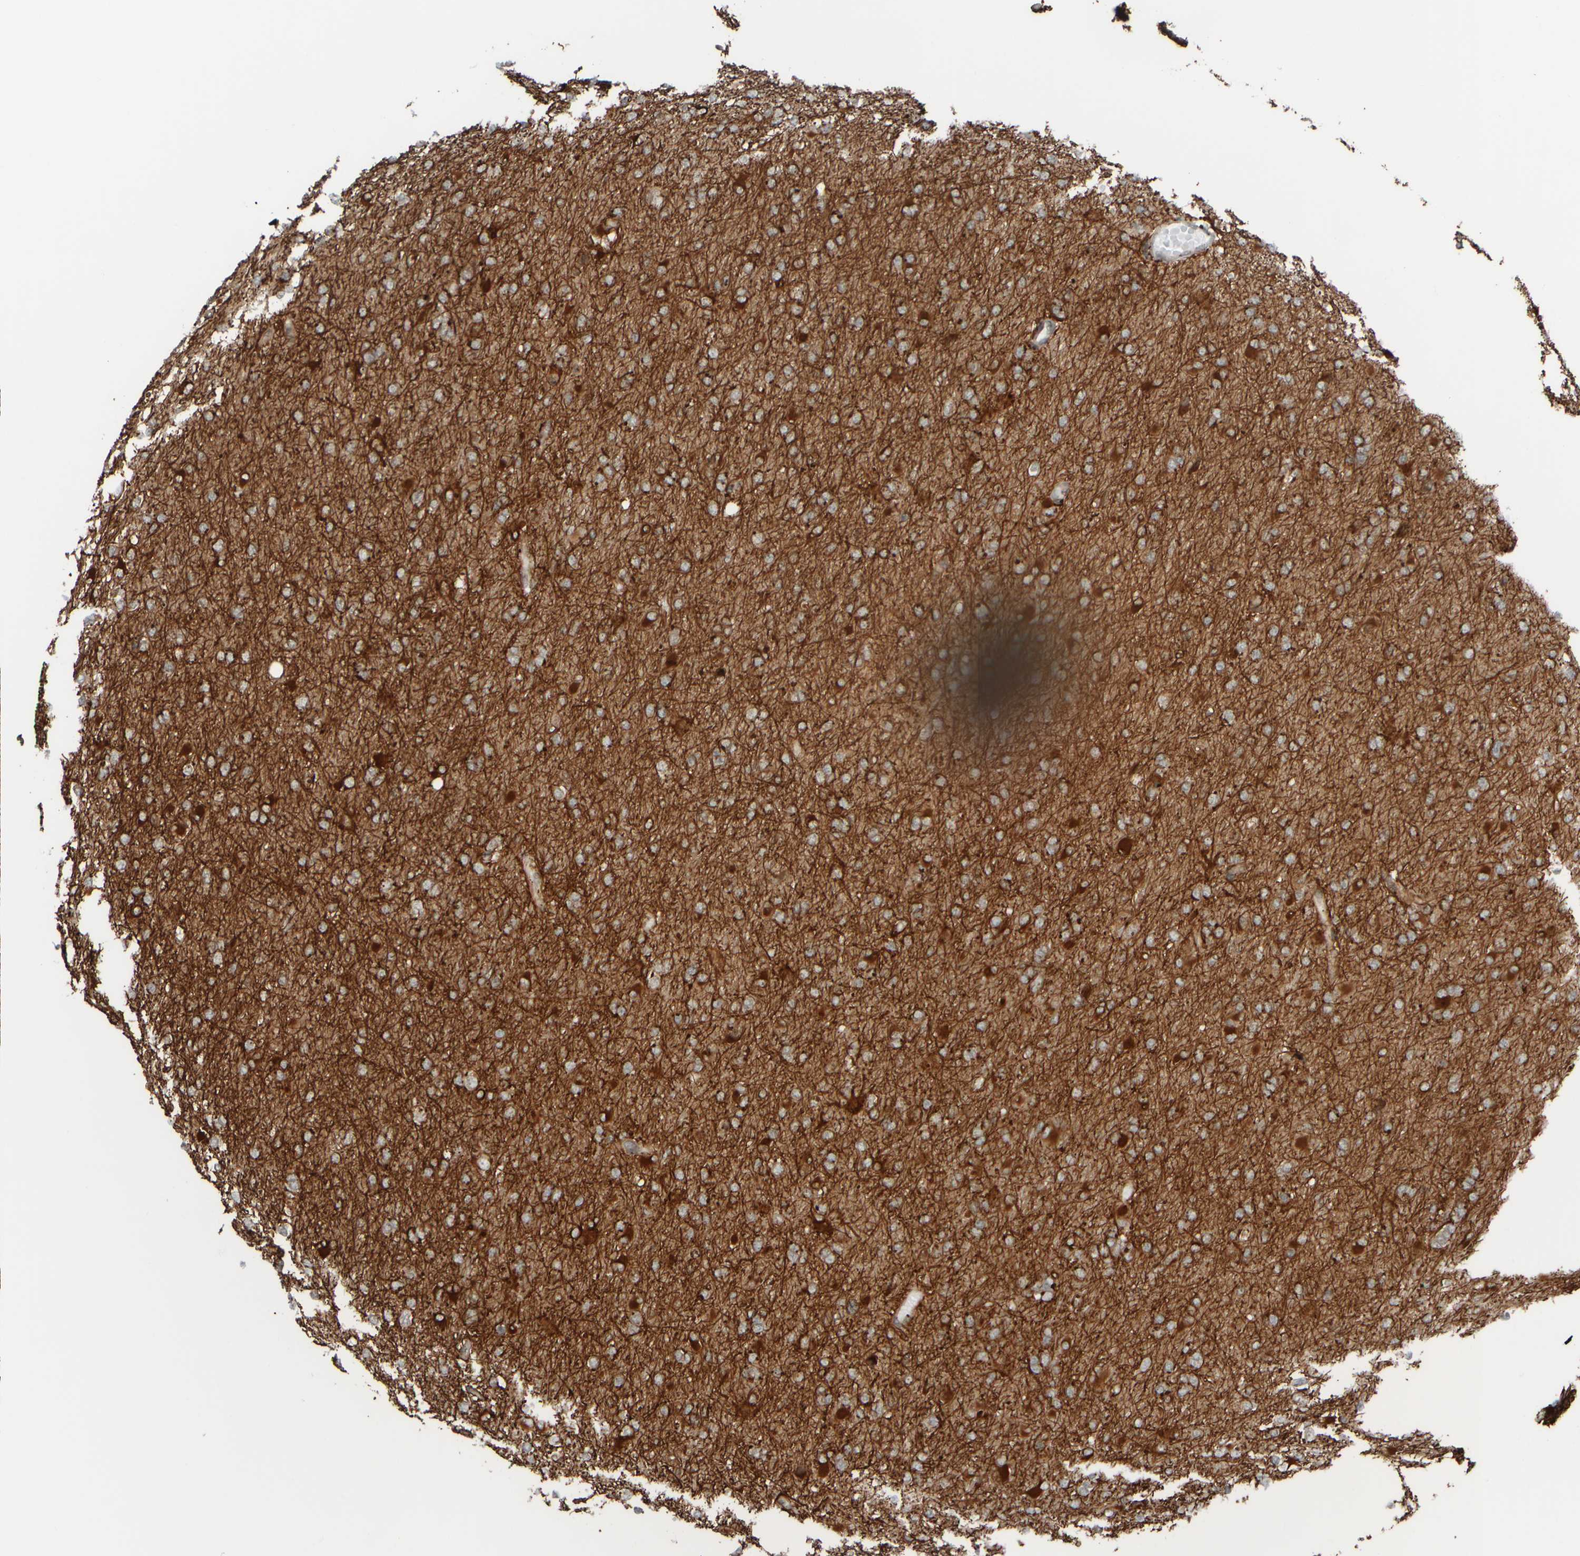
{"staining": {"intensity": "strong", "quantity": ">75%", "location": "cytoplasmic/membranous"}, "tissue": "glioma", "cell_type": "Tumor cells", "image_type": "cancer", "snomed": [{"axis": "morphology", "description": "Glioma, malignant, High grade"}, {"axis": "topography", "description": "Cerebral cortex"}], "caption": "Protein expression analysis of glioma displays strong cytoplasmic/membranous expression in approximately >75% of tumor cells.", "gene": "GIGYF1", "patient": {"sex": "female", "age": 36}}